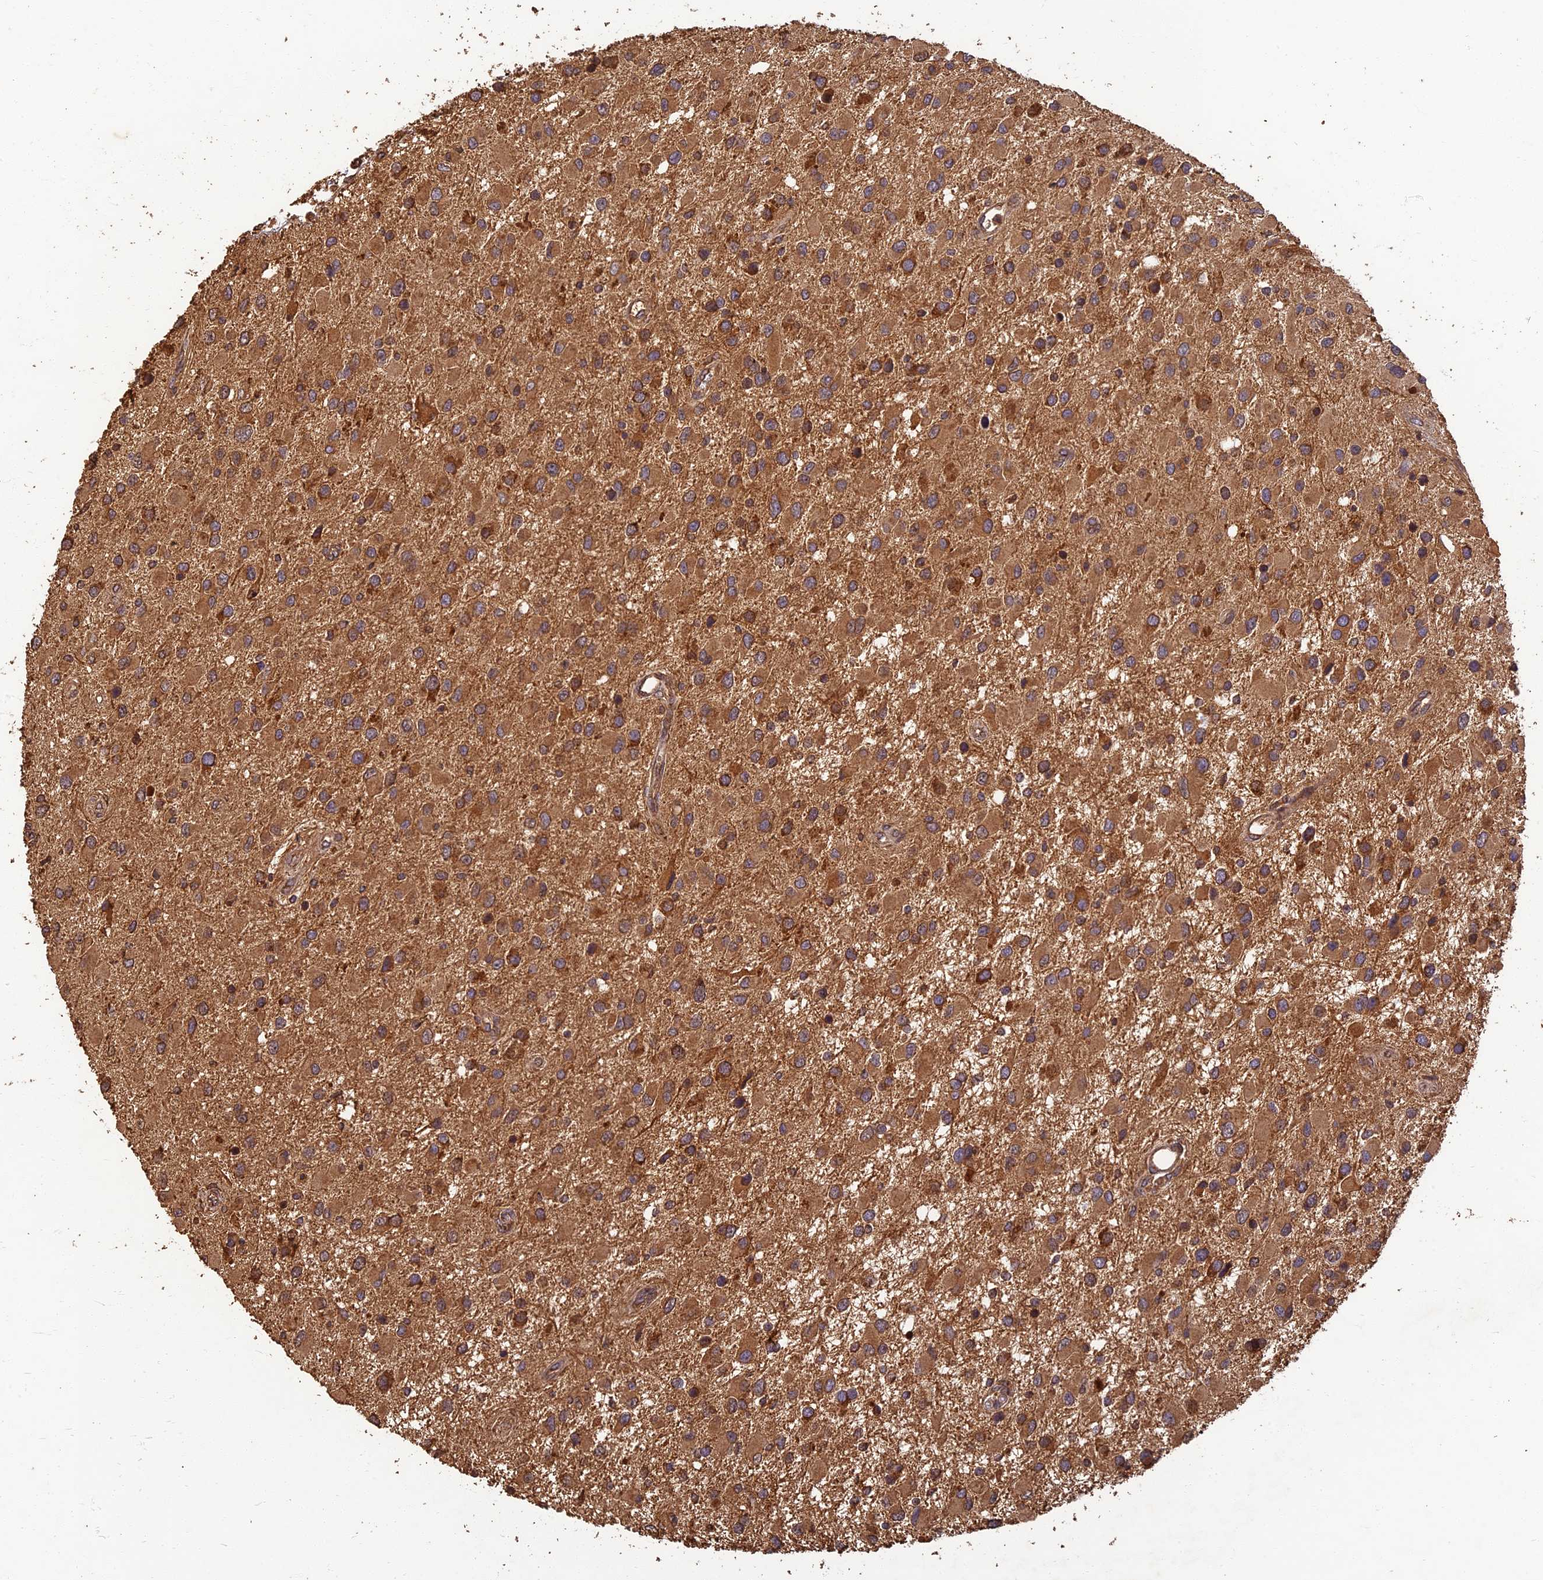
{"staining": {"intensity": "moderate", "quantity": ">75%", "location": "cytoplasmic/membranous"}, "tissue": "glioma", "cell_type": "Tumor cells", "image_type": "cancer", "snomed": [{"axis": "morphology", "description": "Glioma, malignant, High grade"}, {"axis": "topography", "description": "Brain"}], "caption": "A high-resolution image shows IHC staining of malignant glioma (high-grade), which shows moderate cytoplasmic/membranous positivity in about >75% of tumor cells.", "gene": "CORO1C", "patient": {"sex": "male", "age": 53}}